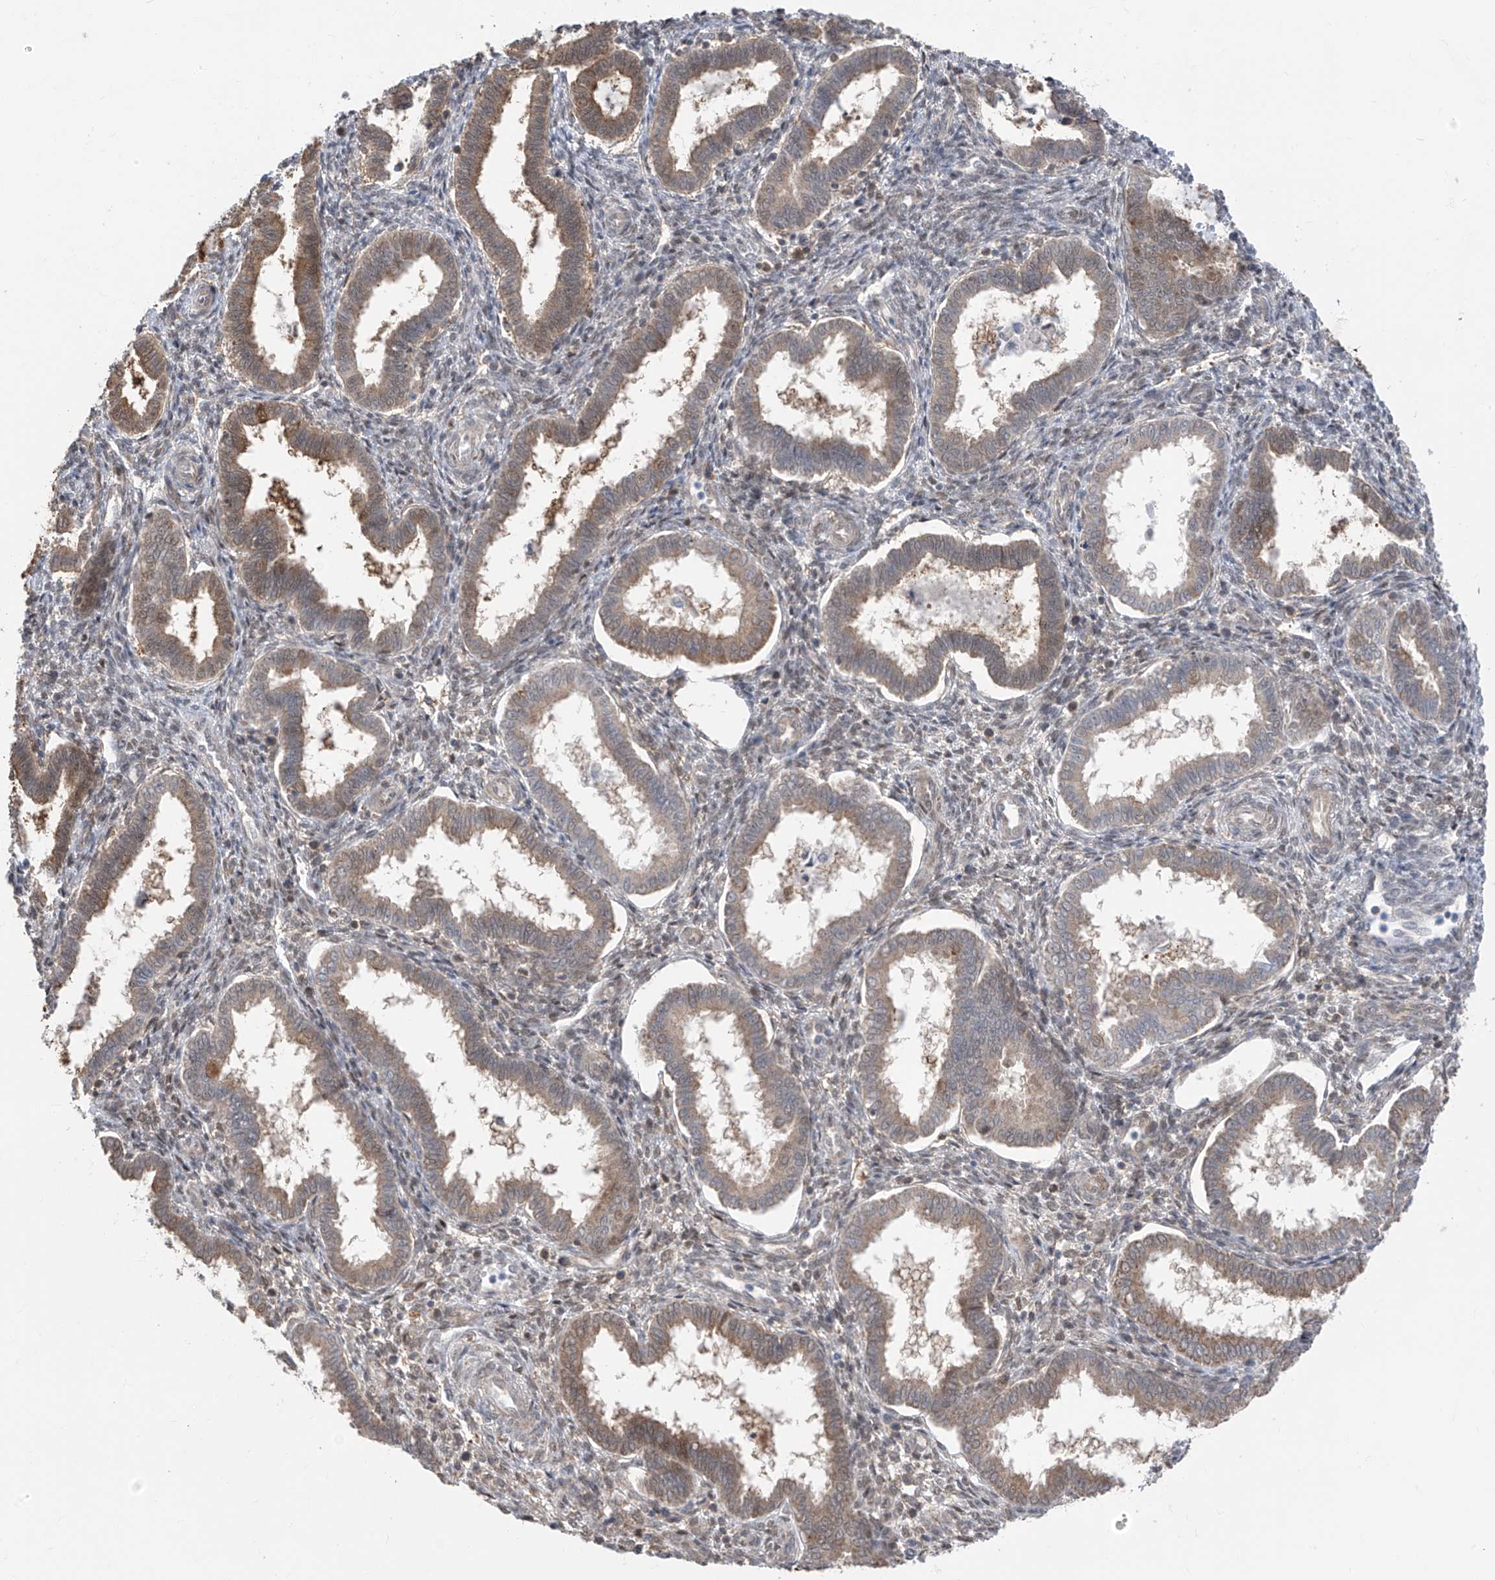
{"staining": {"intensity": "weak", "quantity": "25%-75%", "location": "cytoplasmic/membranous"}, "tissue": "endometrium", "cell_type": "Cells in endometrial stroma", "image_type": "normal", "snomed": [{"axis": "morphology", "description": "Normal tissue, NOS"}, {"axis": "topography", "description": "Endometrium"}], "caption": "The micrograph displays immunohistochemical staining of unremarkable endometrium. There is weak cytoplasmic/membranous positivity is identified in approximately 25%-75% of cells in endometrial stroma.", "gene": "TTC38", "patient": {"sex": "female", "age": 24}}